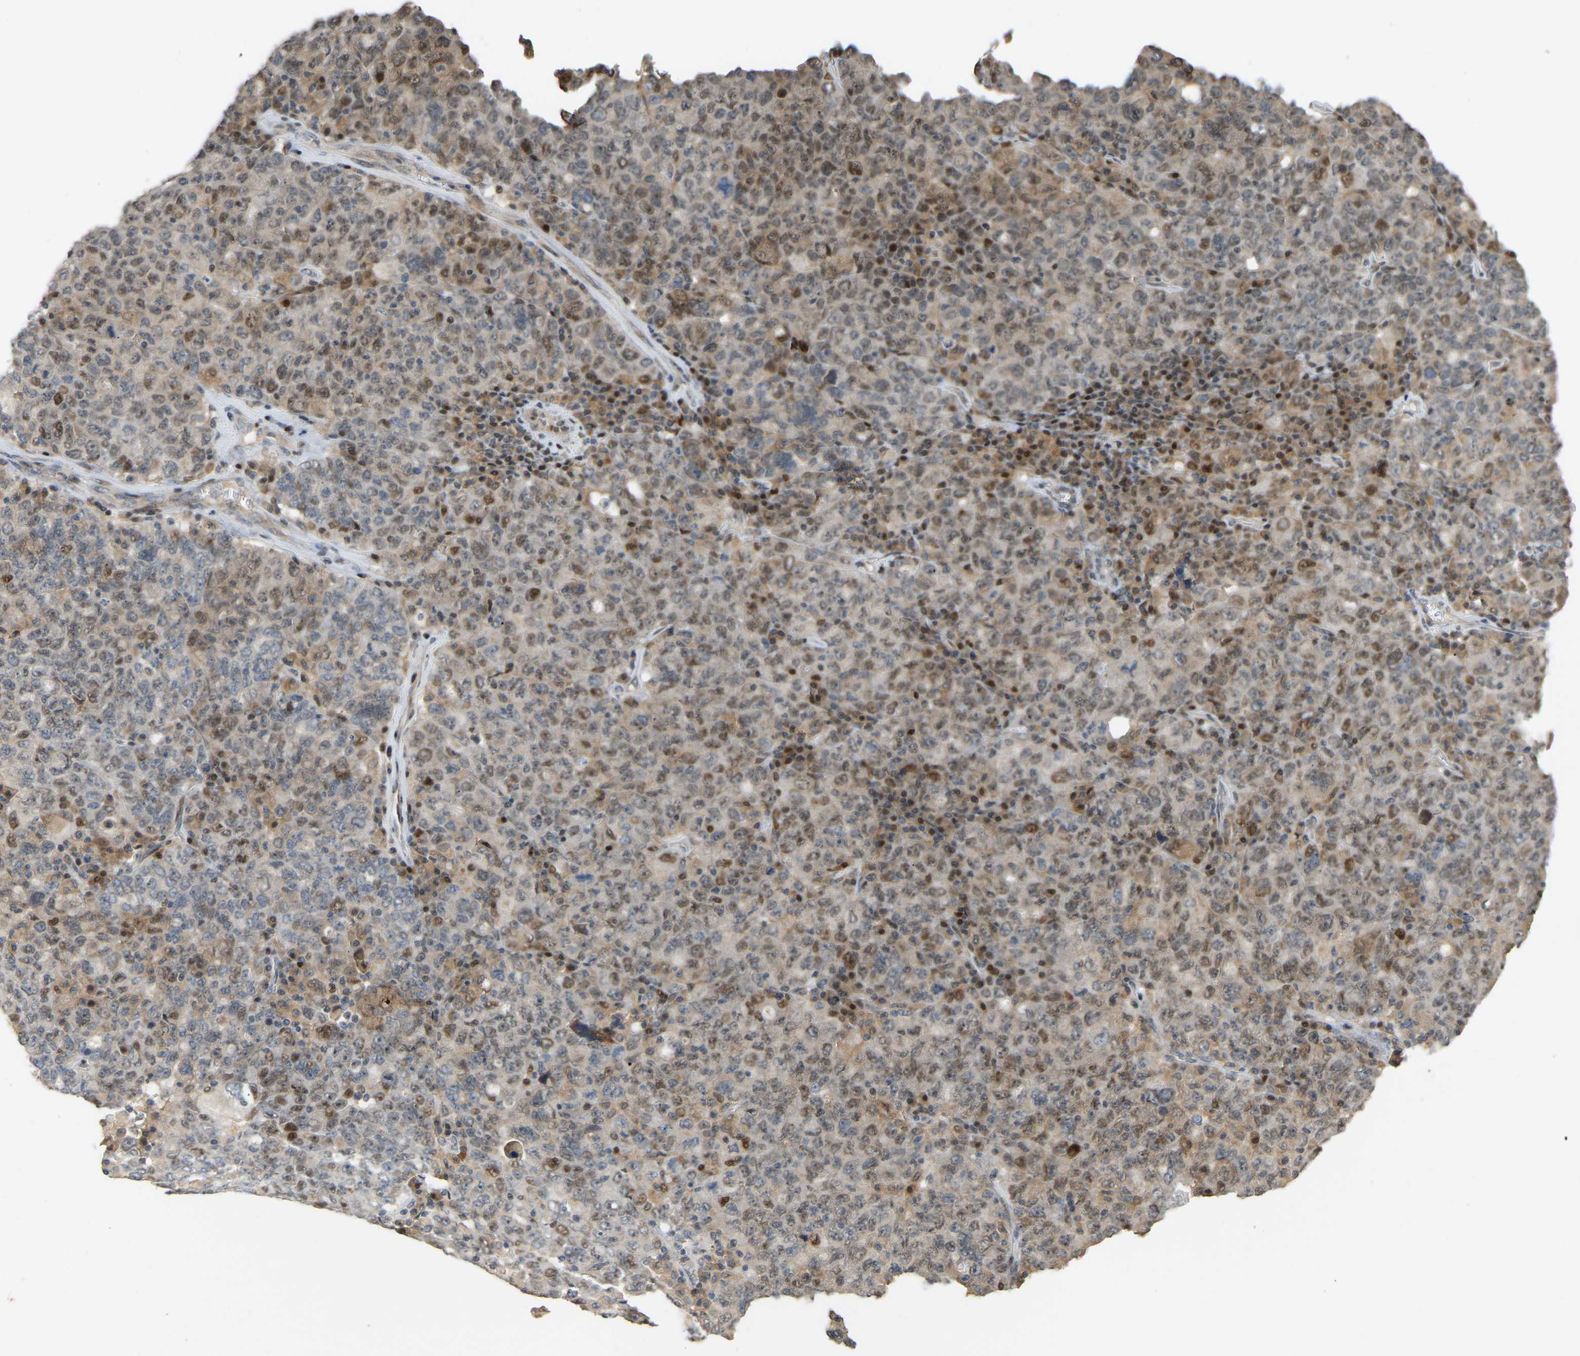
{"staining": {"intensity": "weak", "quantity": "25%-75%", "location": "cytoplasmic/membranous,nuclear"}, "tissue": "ovarian cancer", "cell_type": "Tumor cells", "image_type": "cancer", "snomed": [{"axis": "morphology", "description": "Carcinoma, endometroid"}, {"axis": "topography", "description": "Ovary"}], "caption": "Tumor cells show low levels of weak cytoplasmic/membranous and nuclear staining in about 25%-75% of cells in endometroid carcinoma (ovarian). The protein of interest is shown in brown color, while the nuclei are stained blue.", "gene": "PTPN4", "patient": {"sex": "female", "age": 62}}